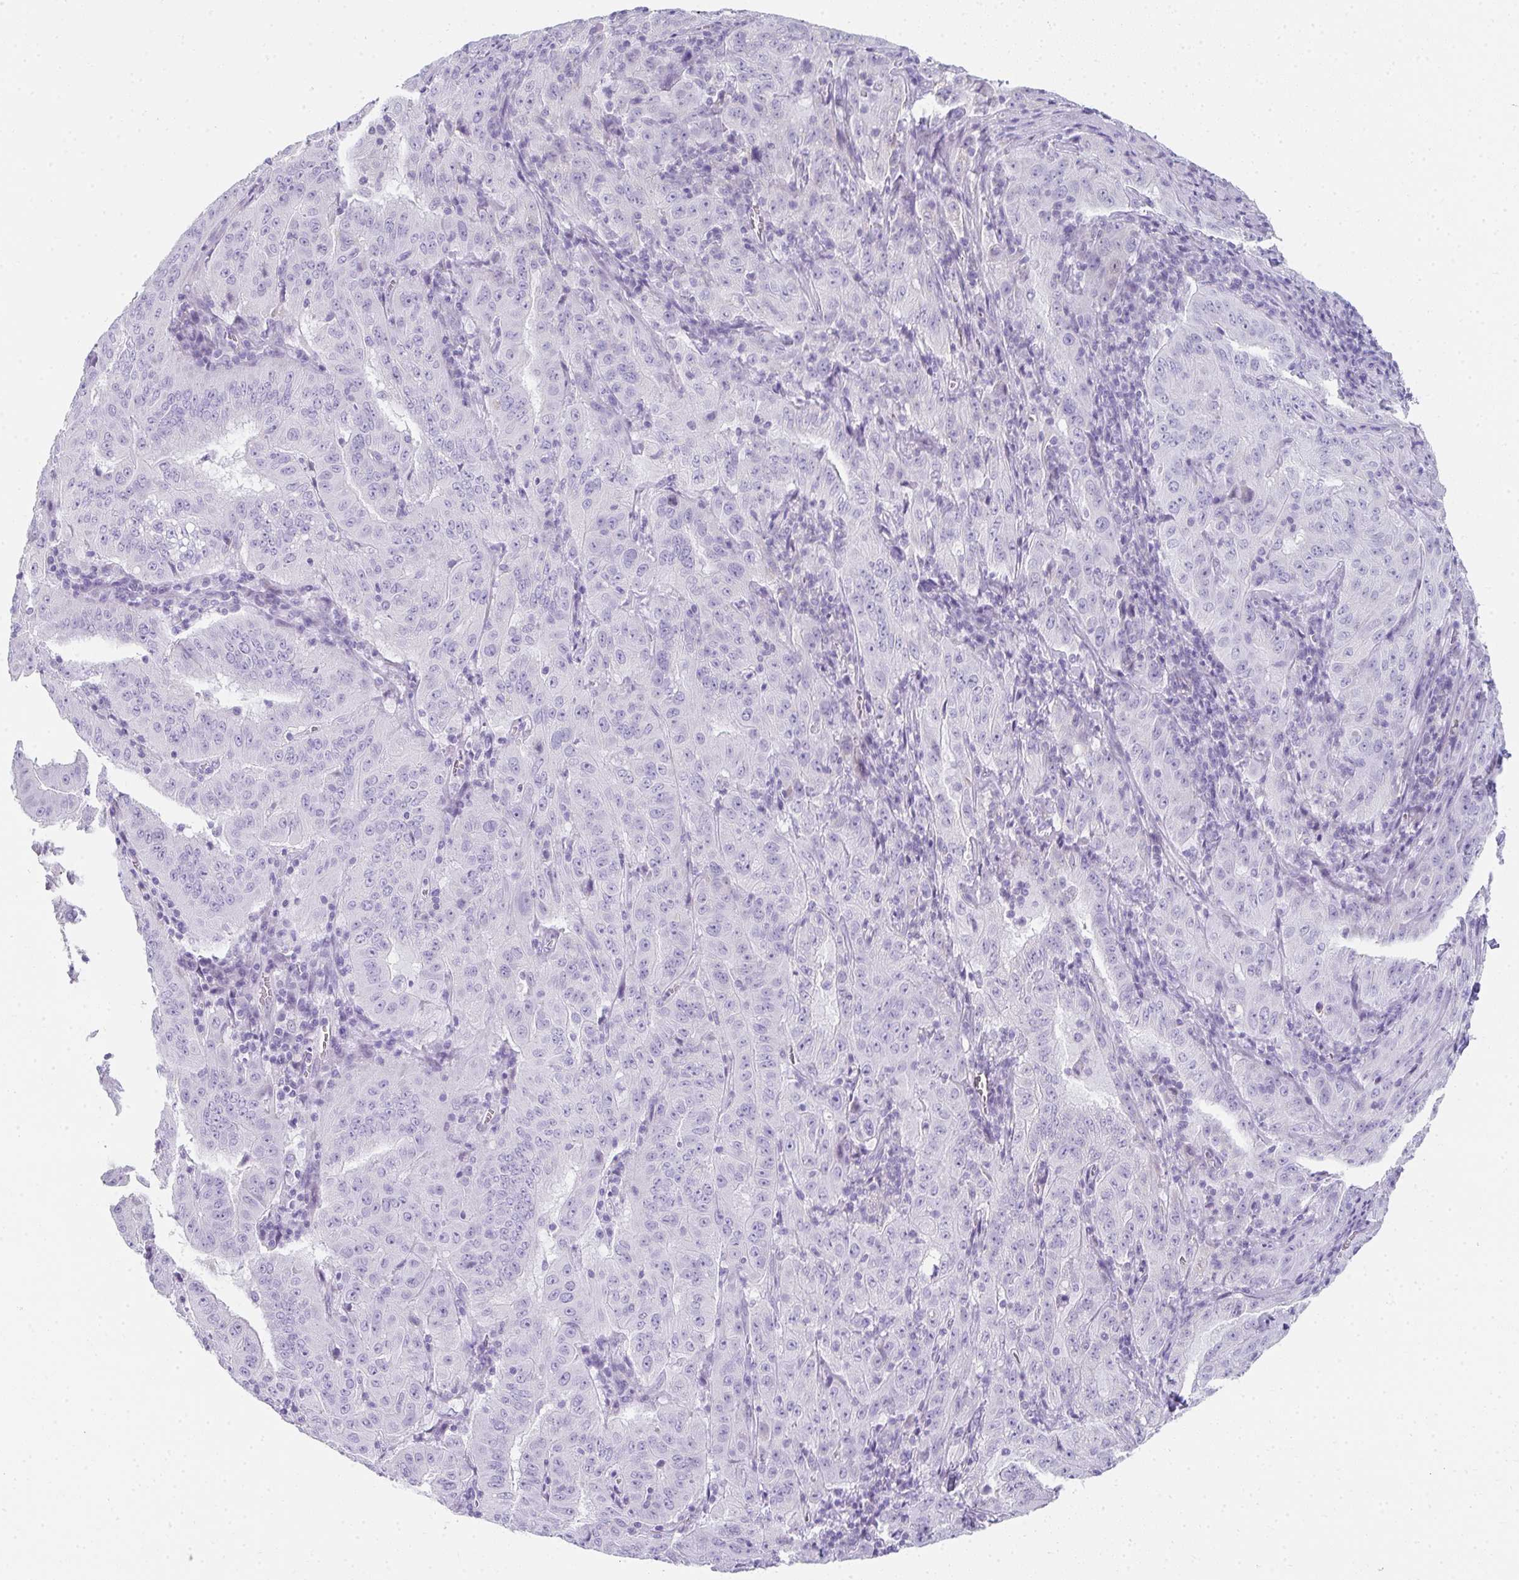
{"staining": {"intensity": "negative", "quantity": "none", "location": "none"}, "tissue": "pancreatic cancer", "cell_type": "Tumor cells", "image_type": "cancer", "snomed": [{"axis": "morphology", "description": "Adenocarcinoma, NOS"}, {"axis": "topography", "description": "Pancreas"}], "caption": "Immunohistochemical staining of human pancreatic cancer (adenocarcinoma) displays no significant positivity in tumor cells.", "gene": "RLF", "patient": {"sex": "male", "age": 63}}